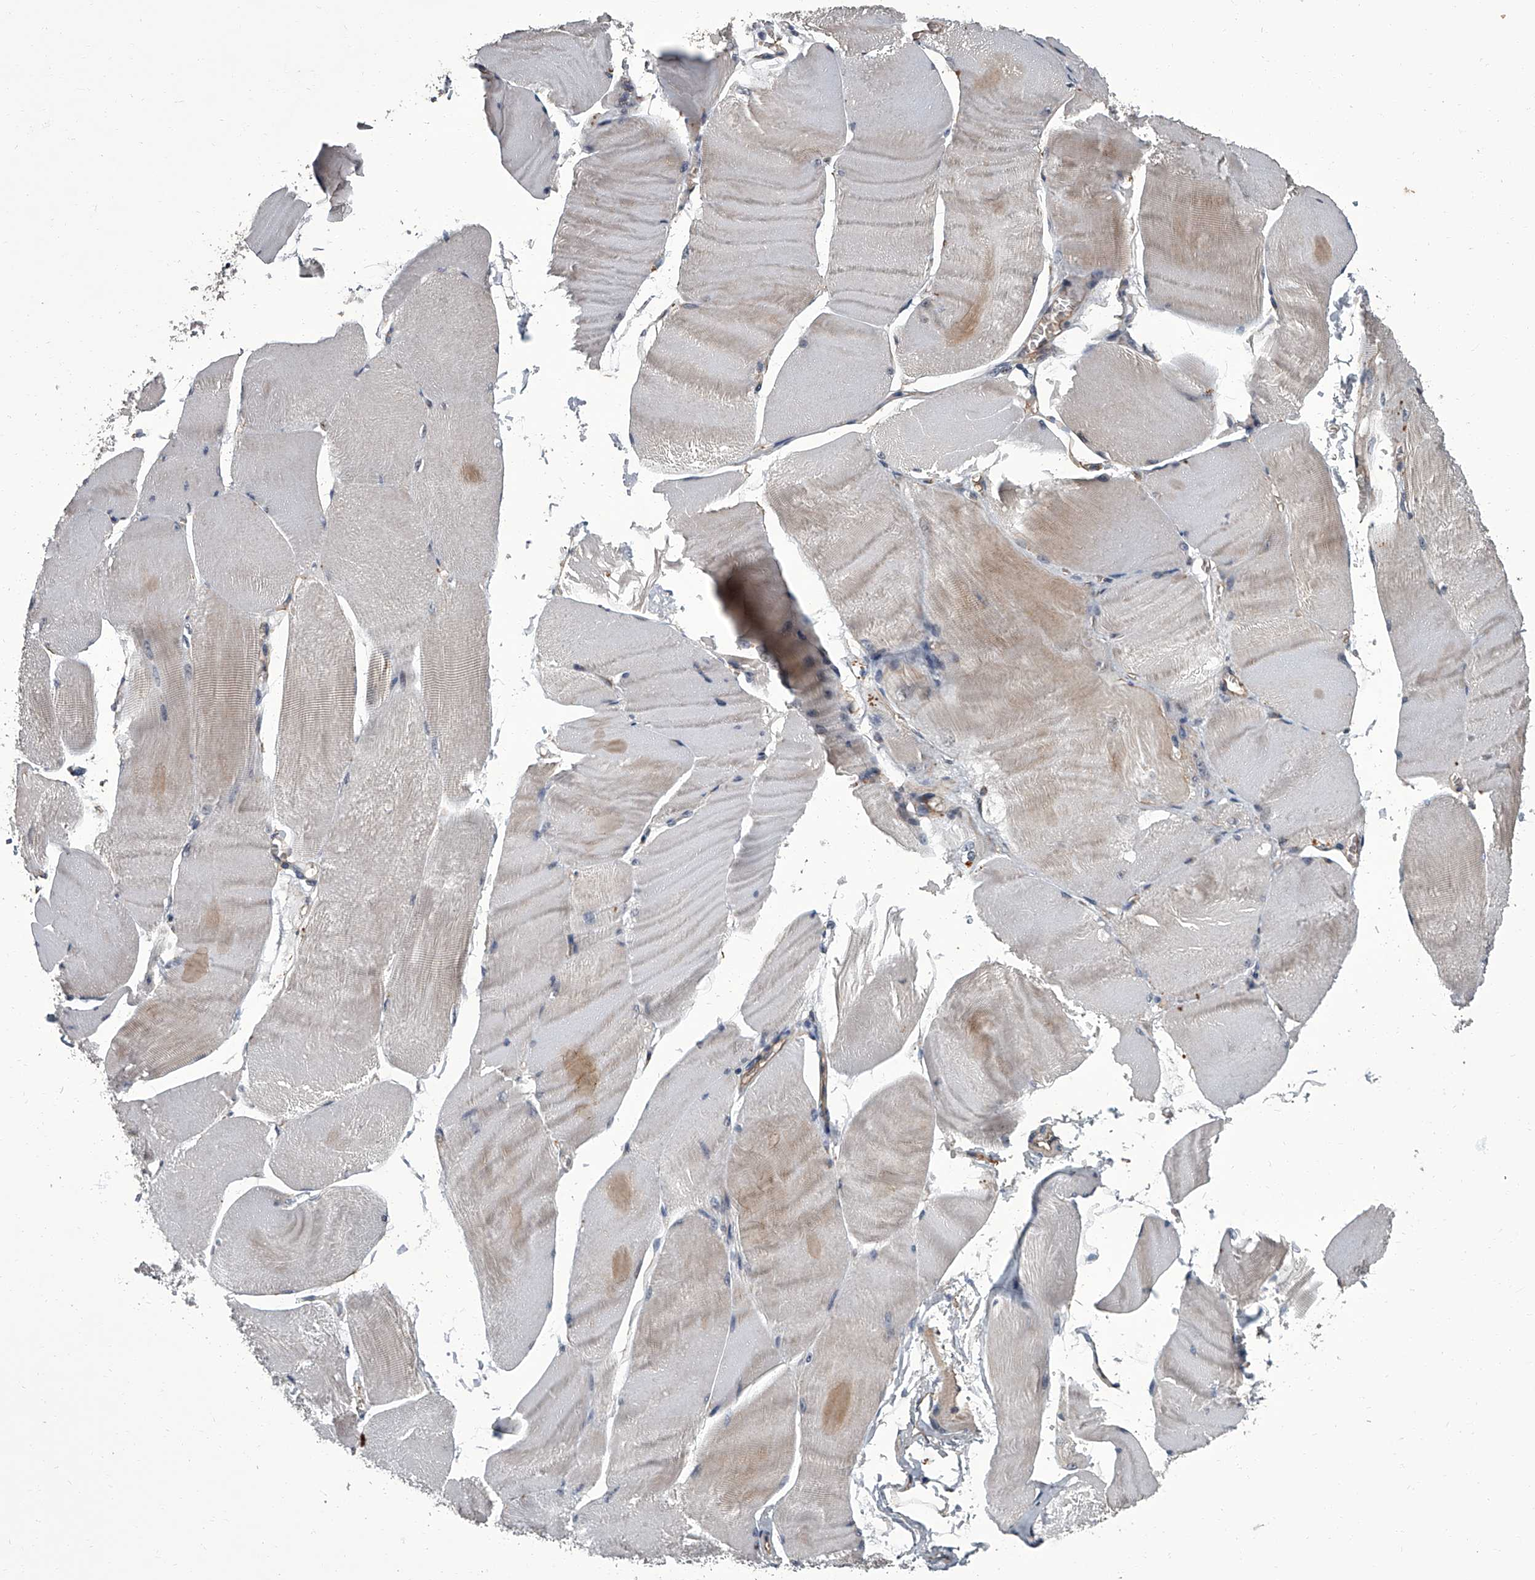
{"staining": {"intensity": "weak", "quantity": "25%-75%", "location": "cytoplasmic/membranous"}, "tissue": "skeletal muscle", "cell_type": "Myocytes", "image_type": "normal", "snomed": [{"axis": "morphology", "description": "Normal tissue, NOS"}, {"axis": "morphology", "description": "Basal cell carcinoma"}, {"axis": "topography", "description": "Skeletal muscle"}], "caption": "This micrograph exhibits normal skeletal muscle stained with immunohistochemistry to label a protein in brown. The cytoplasmic/membranous of myocytes show weak positivity for the protein. Nuclei are counter-stained blue.", "gene": "SIRT4", "patient": {"sex": "female", "age": 64}}